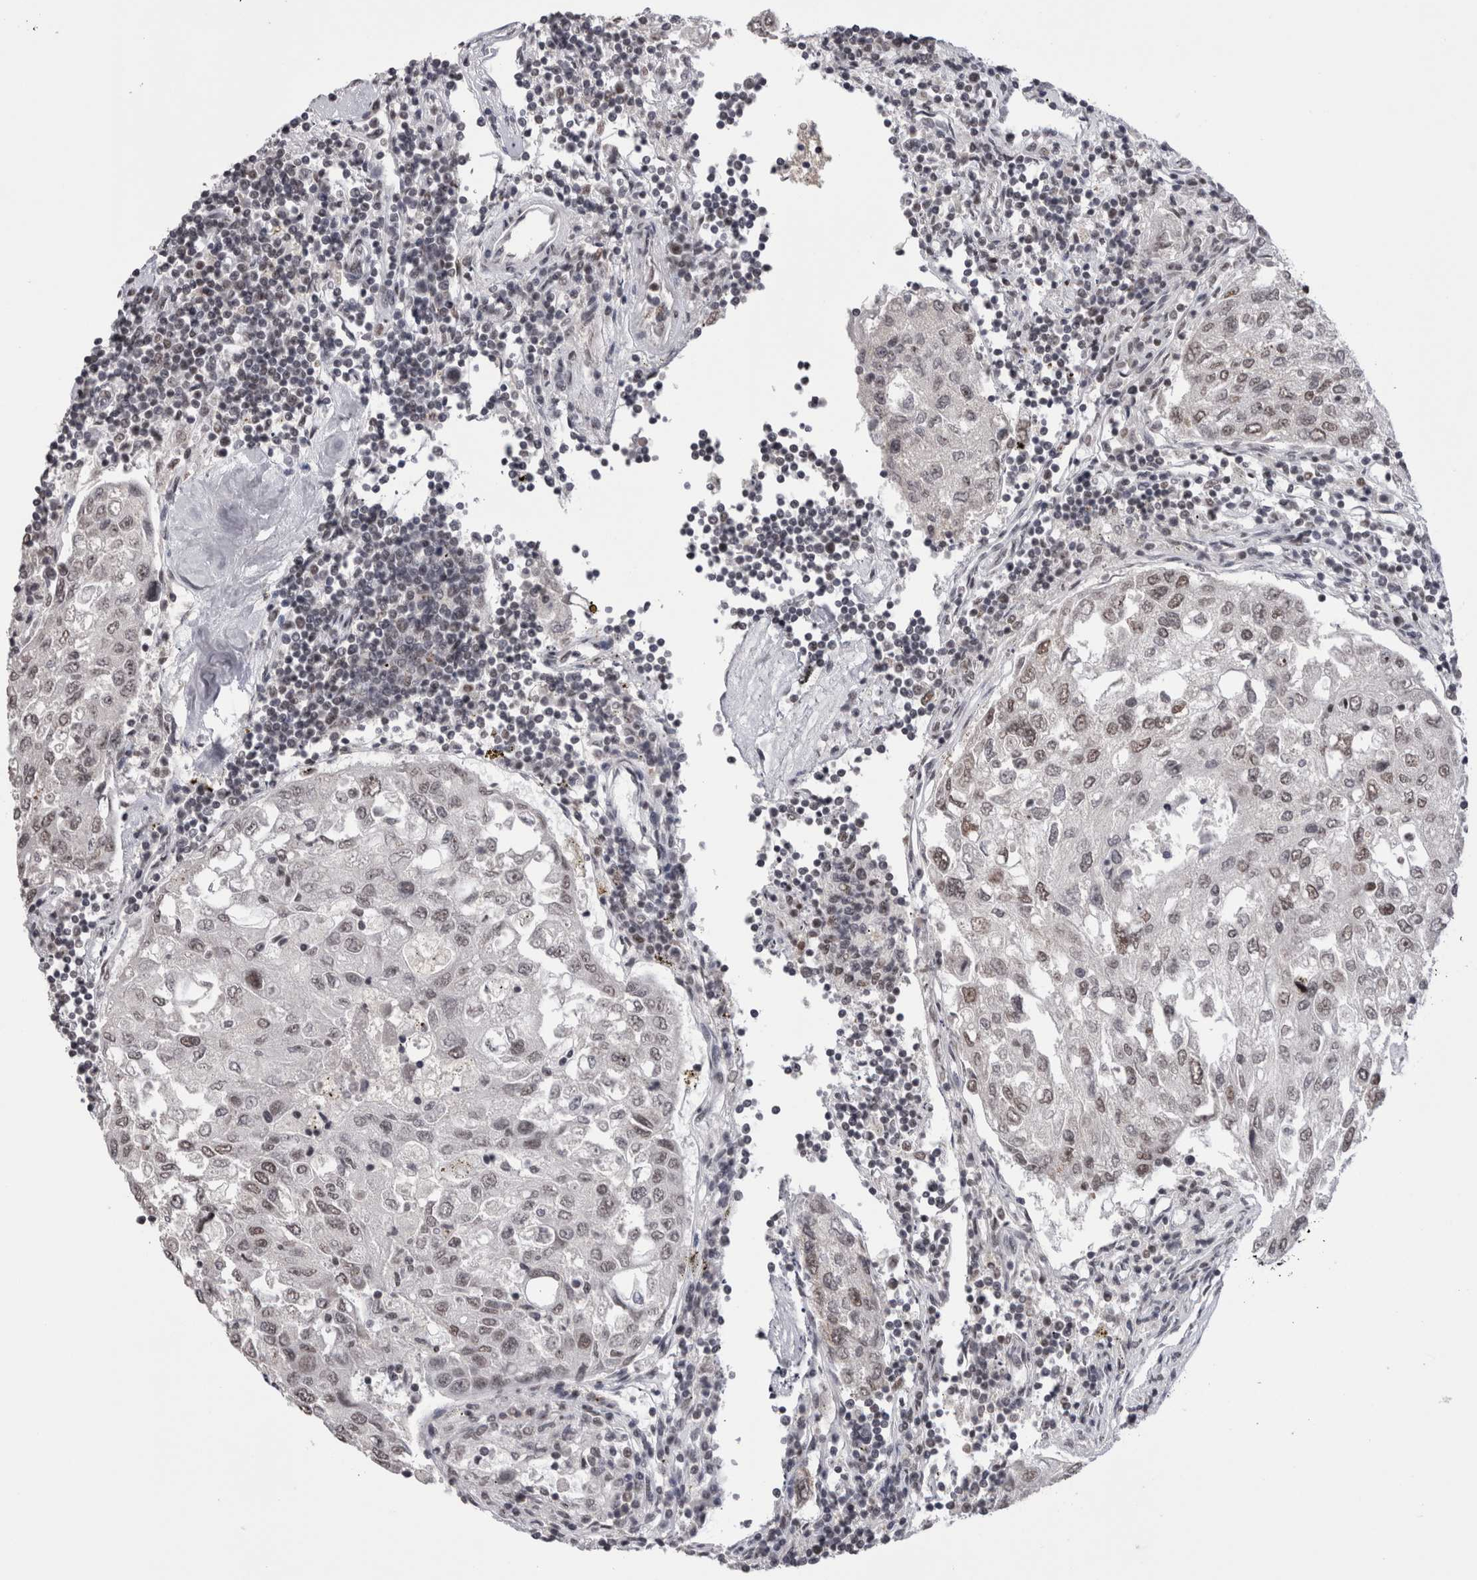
{"staining": {"intensity": "moderate", "quantity": ">75%", "location": "nuclear"}, "tissue": "urothelial cancer", "cell_type": "Tumor cells", "image_type": "cancer", "snomed": [{"axis": "morphology", "description": "Urothelial carcinoma, High grade"}, {"axis": "topography", "description": "Lymph node"}, {"axis": "topography", "description": "Urinary bladder"}], "caption": "High-grade urothelial carcinoma stained for a protein exhibits moderate nuclear positivity in tumor cells.", "gene": "SMC1A", "patient": {"sex": "male", "age": 51}}